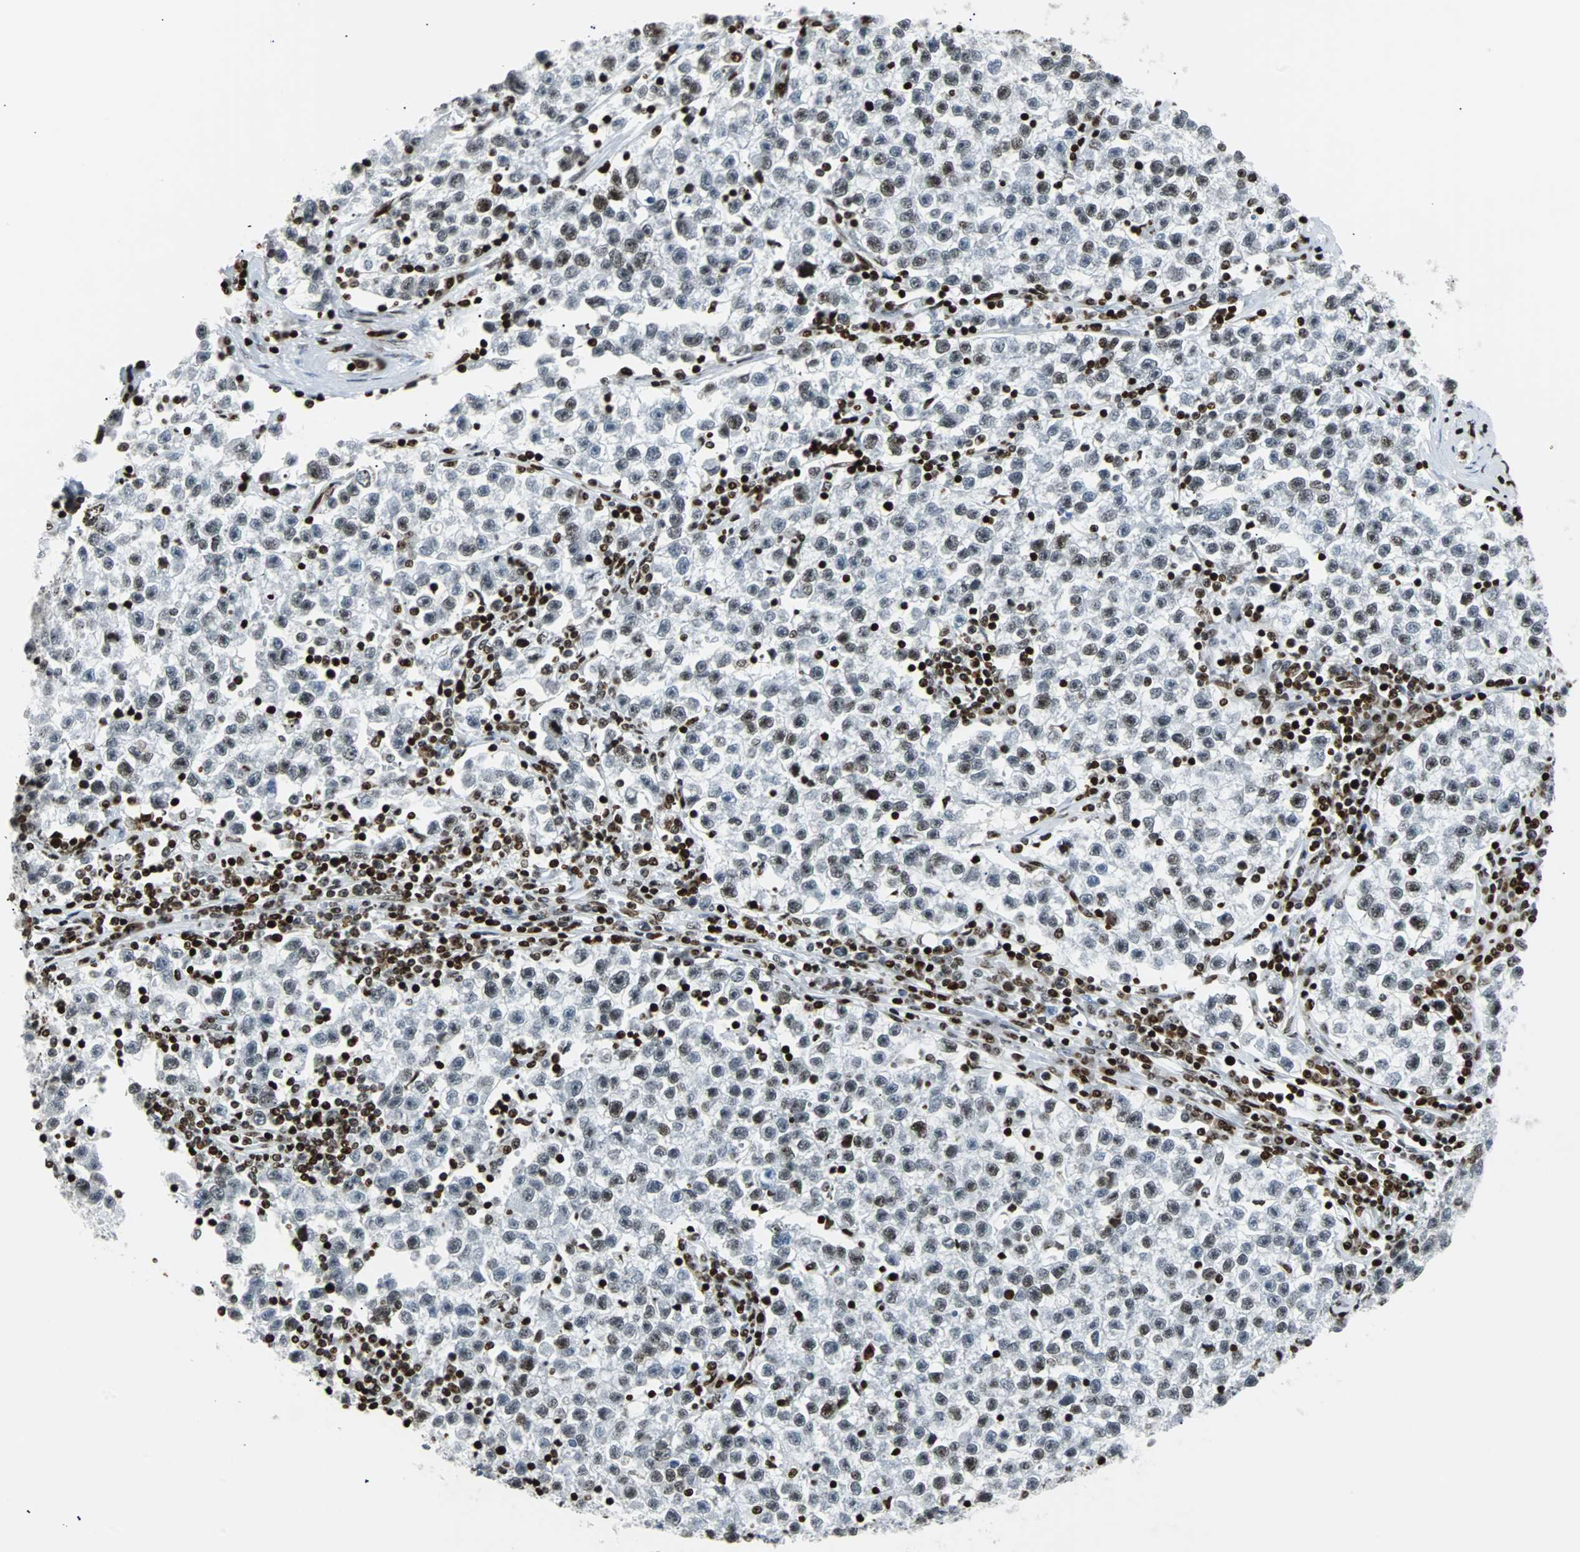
{"staining": {"intensity": "weak", "quantity": "25%-75%", "location": "nuclear"}, "tissue": "testis cancer", "cell_type": "Tumor cells", "image_type": "cancer", "snomed": [{"axis": "morphology", "description": "Seminoma, NOS"}, {"axis": "topography", "description": "Testis"}], "caption": "IHC histopathology image of neoplastic tissue: human seminoma (testis) stained using IHC displays low levels of weak protein expression localized specifically in the nuclear of tumor cells, appearing as a nuclear brown color.", "gene": "ZNF131", "patient": {"sex": "male", "age": 22}}